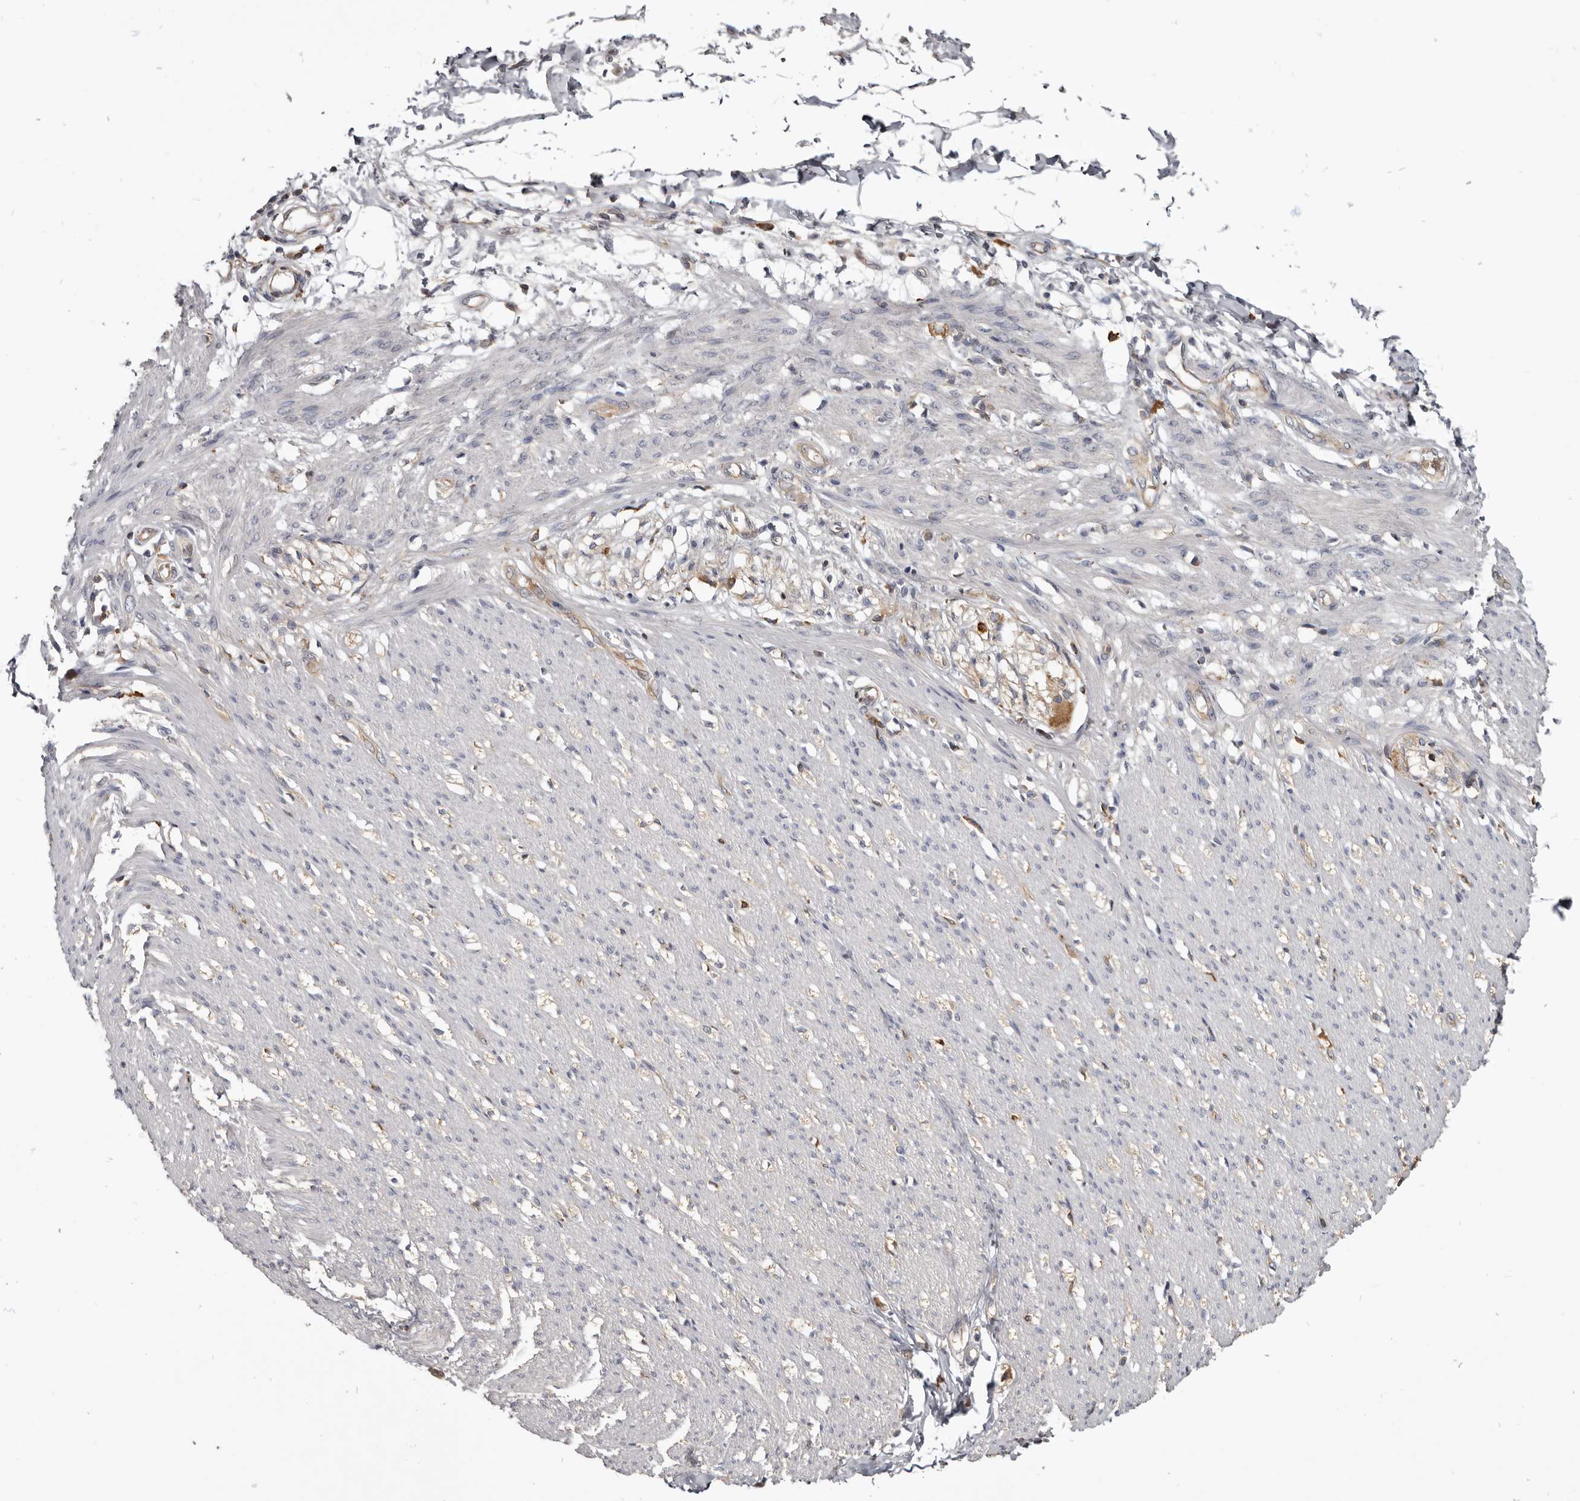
{"staining": {"intensity": "negative", "quantity": "none", "location": "none"}, "tissue": "smooth muscle", "cell_type": "Smooth muscle cells", "image_type": "normal", "snomed": [{"axis": "morphology", "description": "Normal tissue, NOS"}, {"axis": "morphology", "description": "Adenocarcinoma, NOS"}, {"axis": "topography", "description": "Smooth muscle"}, {"axis": "topography", "description": "Colon"}], "caption": "Immunohistochemistry (IHC) photomicrograph of normal smooth muscle stained for a protein (brown), which displays no expression in smooth muscle cells.", "gene": "CBL", "patient": {"sex": "male", "age": 14}}